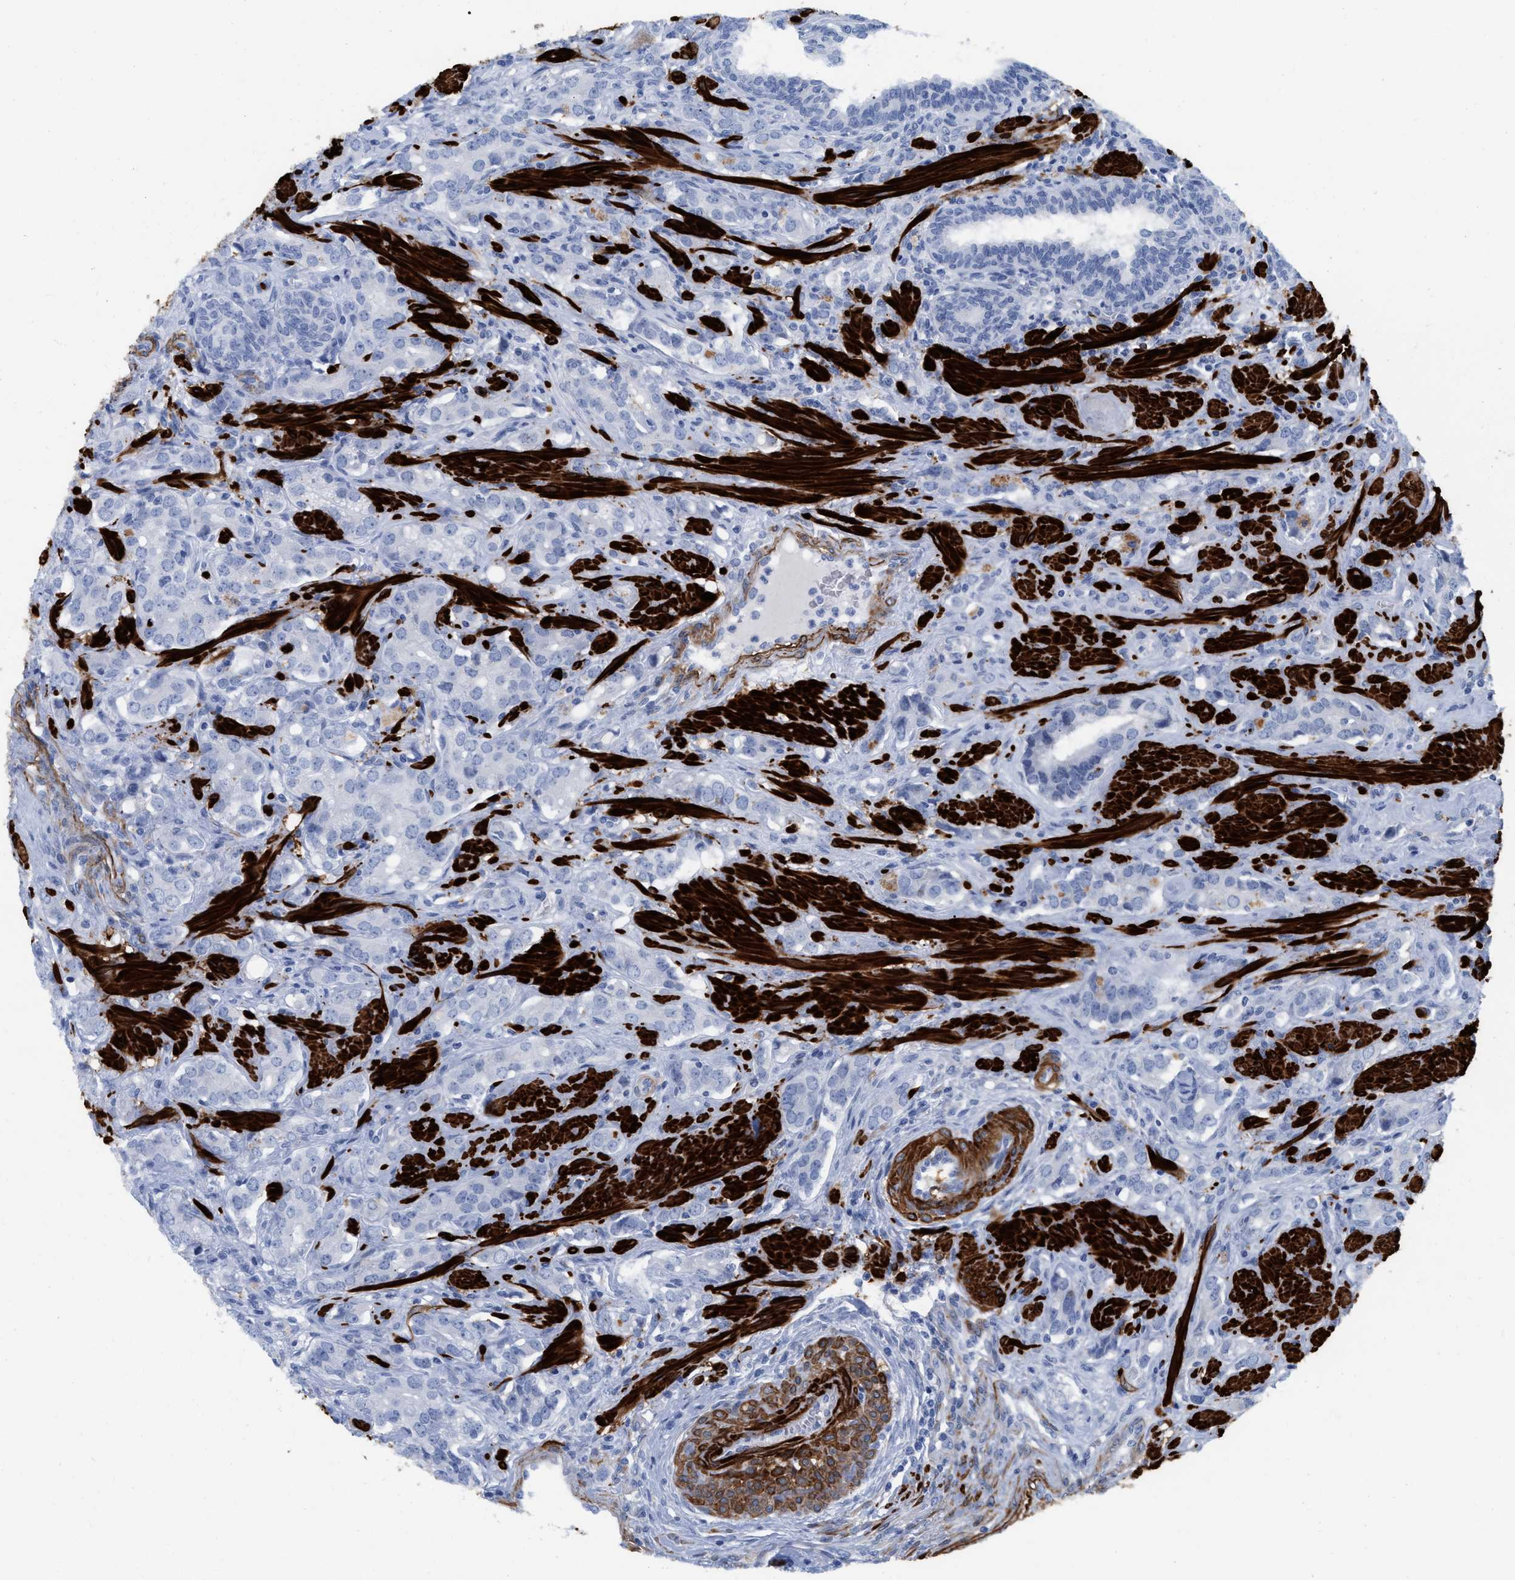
{"staining": {"intensity": "negative", "quantity": "none", "location": "none"}, "tissue": "prostate cancer", "cell_type": "Tumor cells", "image_type": "cancer", "snomed": [{"axis": "morphology", "description": "Adenocarcinoma, High grade"}, {"axis": "topography", "description": "Prostate"}], "caption": "This is an IHC image of prostate adenocarcinoma (high-grade). There is no staining in tumor cells.", "gene": "TAGLN", "patient": {"sex": "male", "age": 52}}